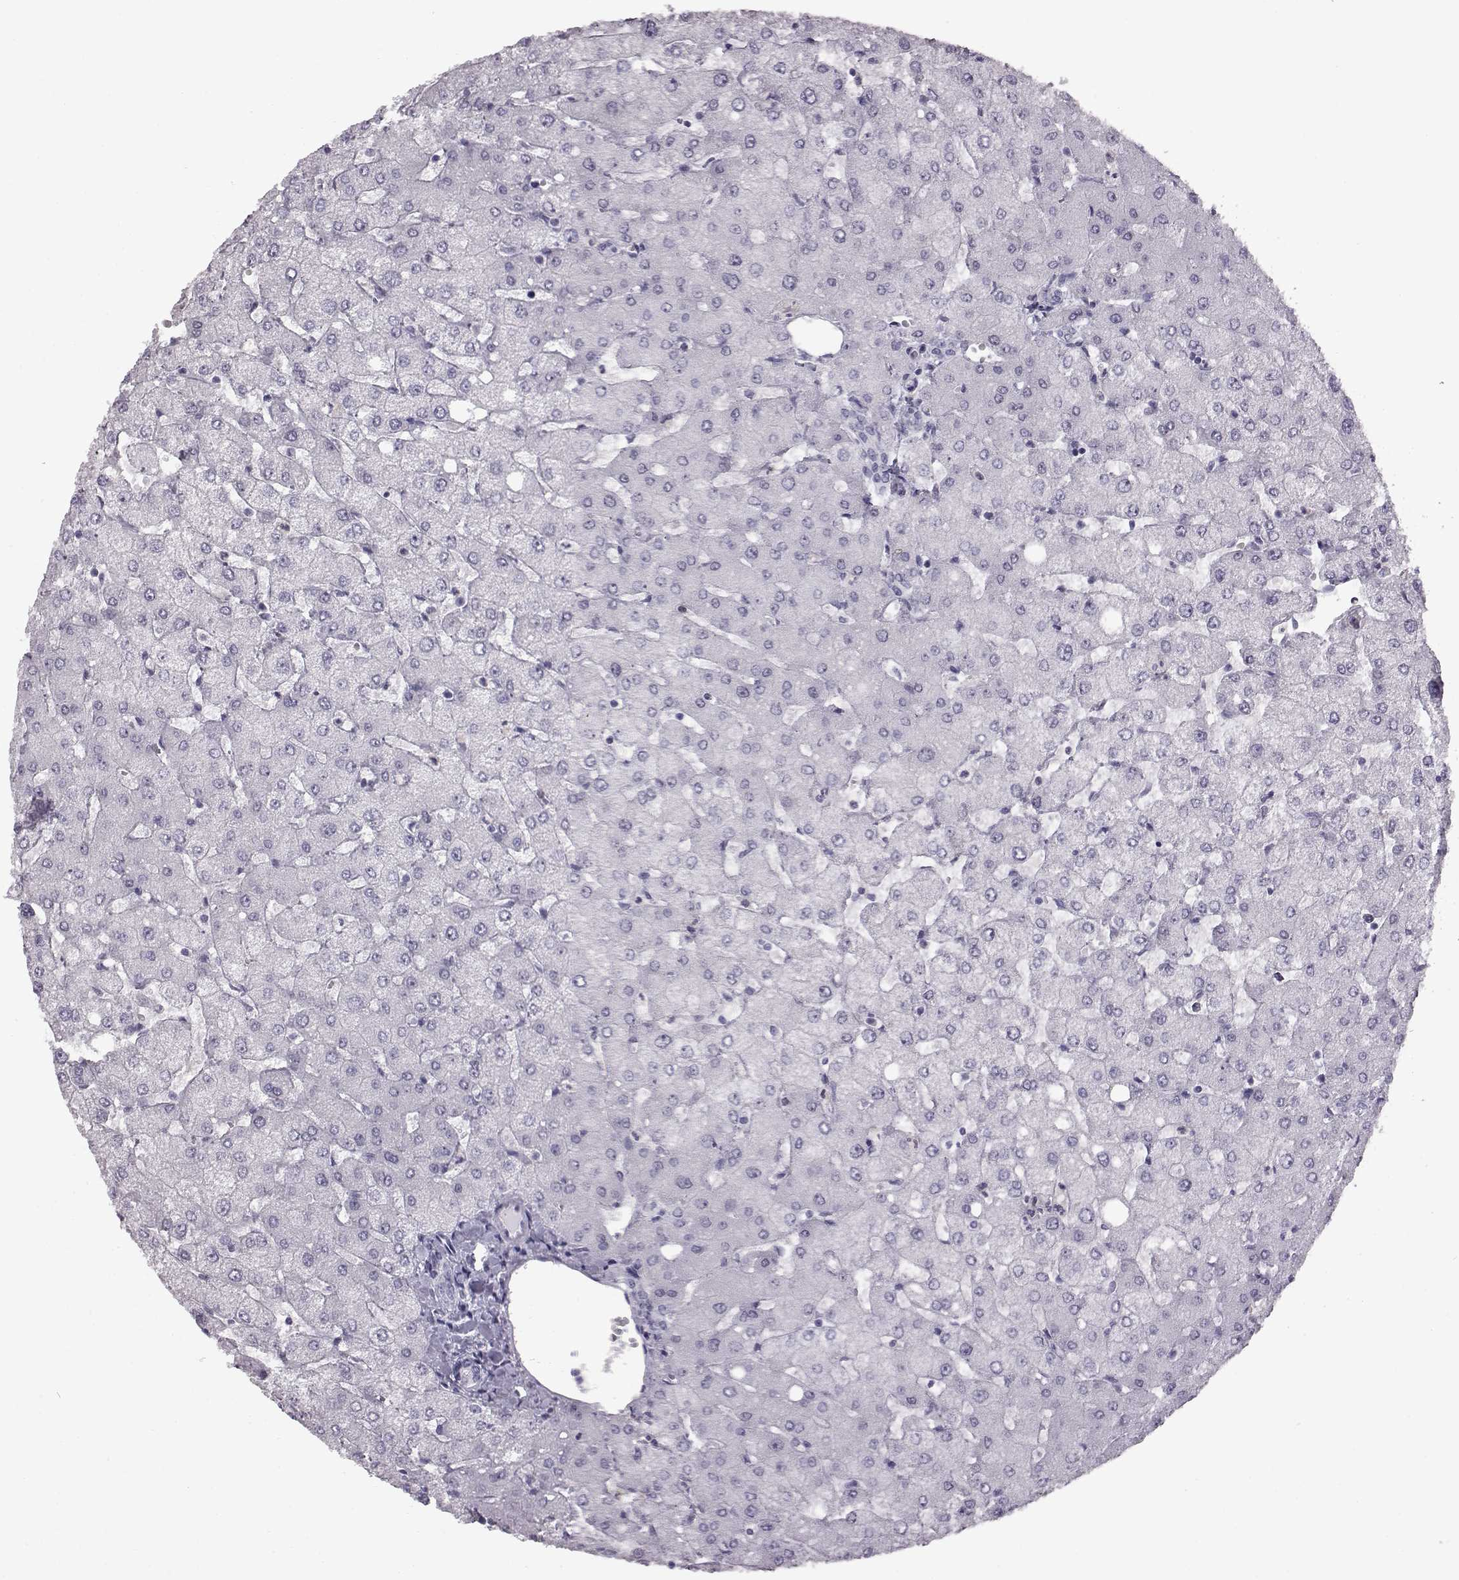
{"staining": {"intensity": "negative", "quantity": "none", "location": "none"}, "tissue": "liver", "cell_type": "Cholangiocytes", "image_type": "normal", "snomed": [{"axis": "morphology", "description": "Normal tissue, NOS"}, {"axis": "topography", "description": "Liver"}], "caption": "Protein analysis of normal liver reveals no significant positivity in cholangiocytes.", "gene": "ADGRG2", "patient": {"sex": "female", "age": 54}}